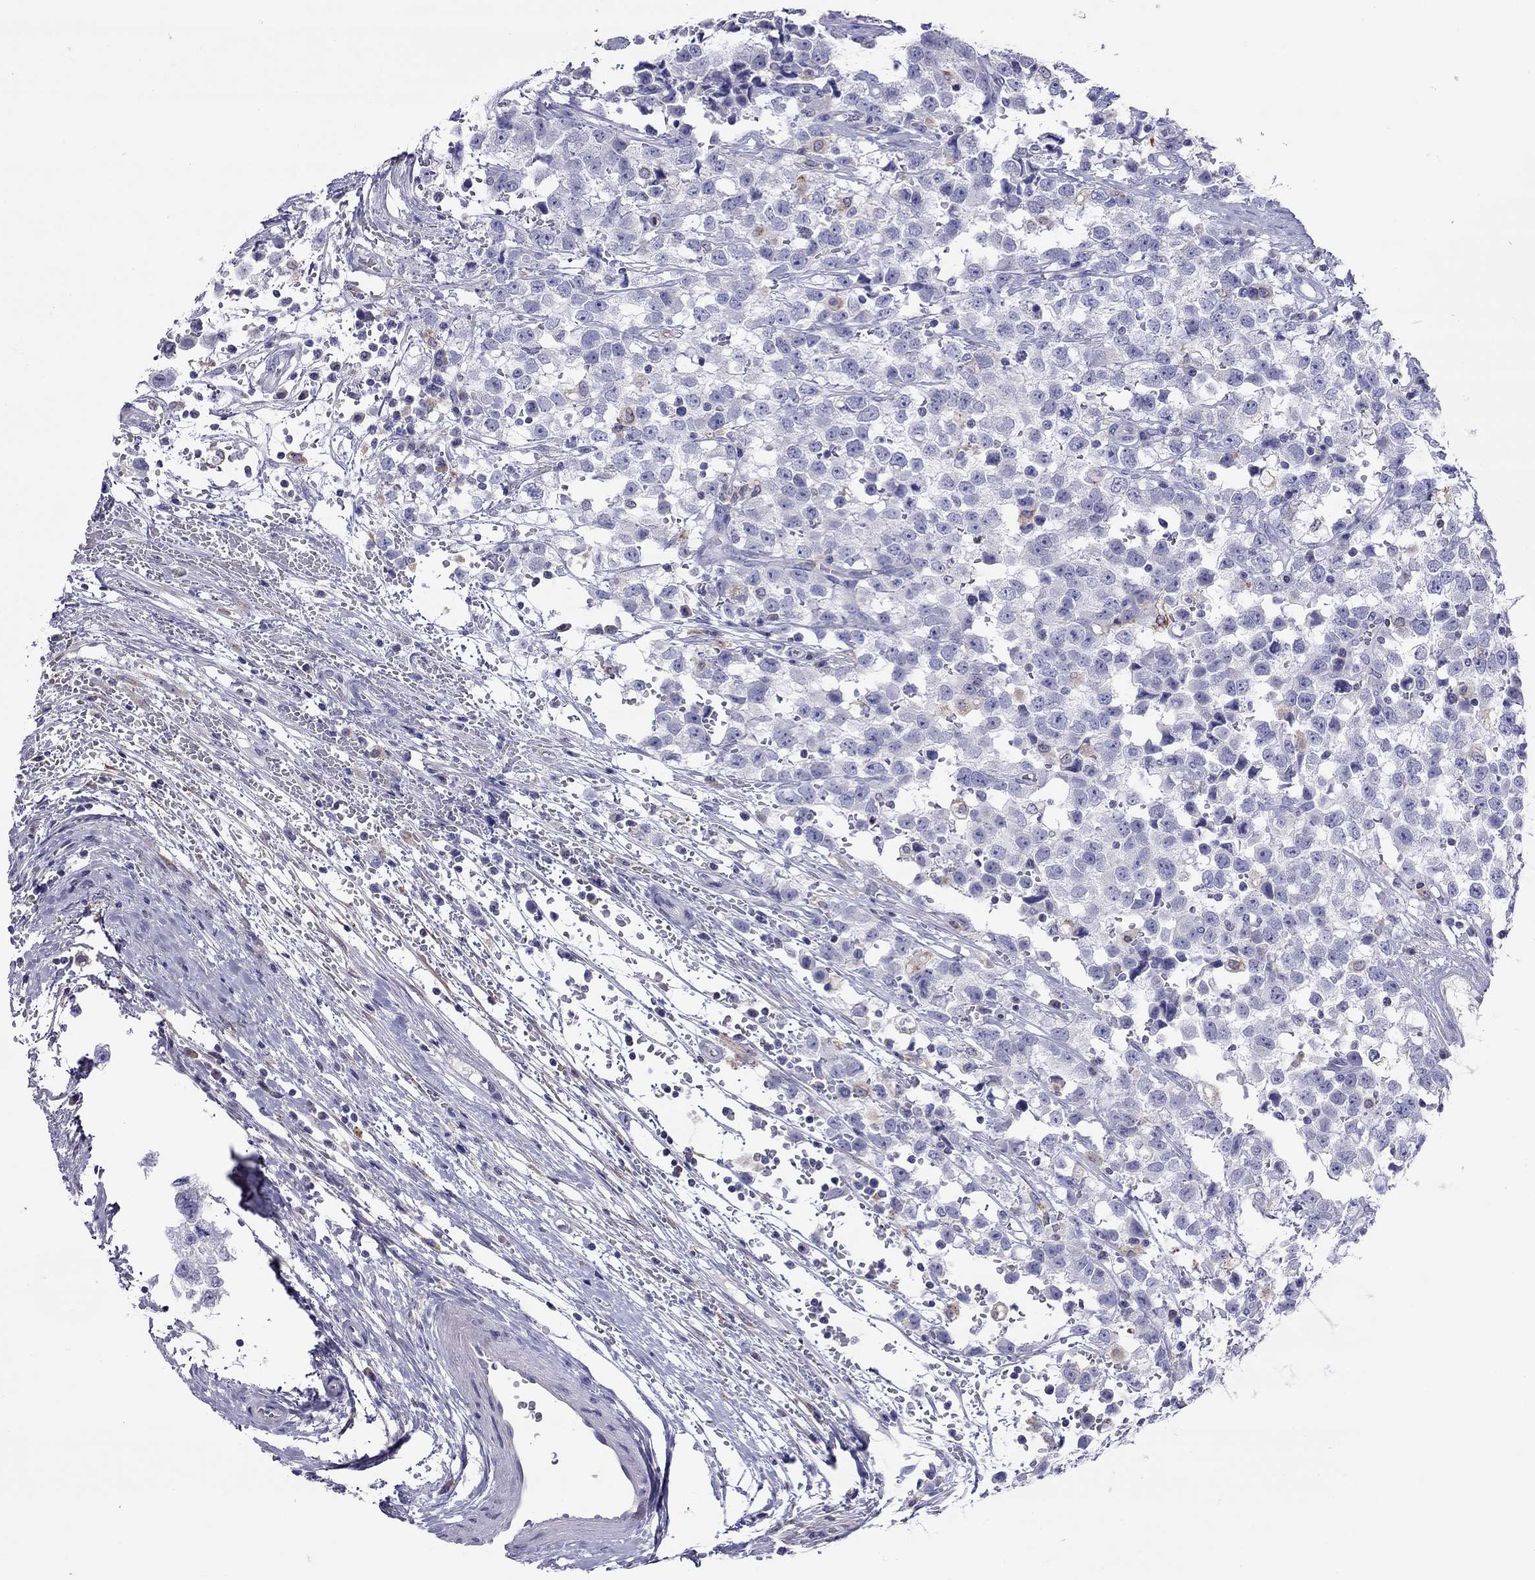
{"staining": {"intensity": "negative", "quantity": "none", "location": "none"}, "tissue": "testis cancer", "cell_type": "Tumor cells", "image_type": "cancer", "snomed": [{"axis": "morphology", "description": "Seminoma, NOS"}, {"axis": "topography", "description": "Testis"}], "caption": "Testis seminoma was stained to show a protein in brown. There is no significant expression in tumor cells. The staining is performed using DAB (3,3'-diaminobenzidine) brown chromogen with nuclei counter-stained in using hematoxylin.", "gene": "SLC46A2", "patient": {"sex": "male", "age": 34}}